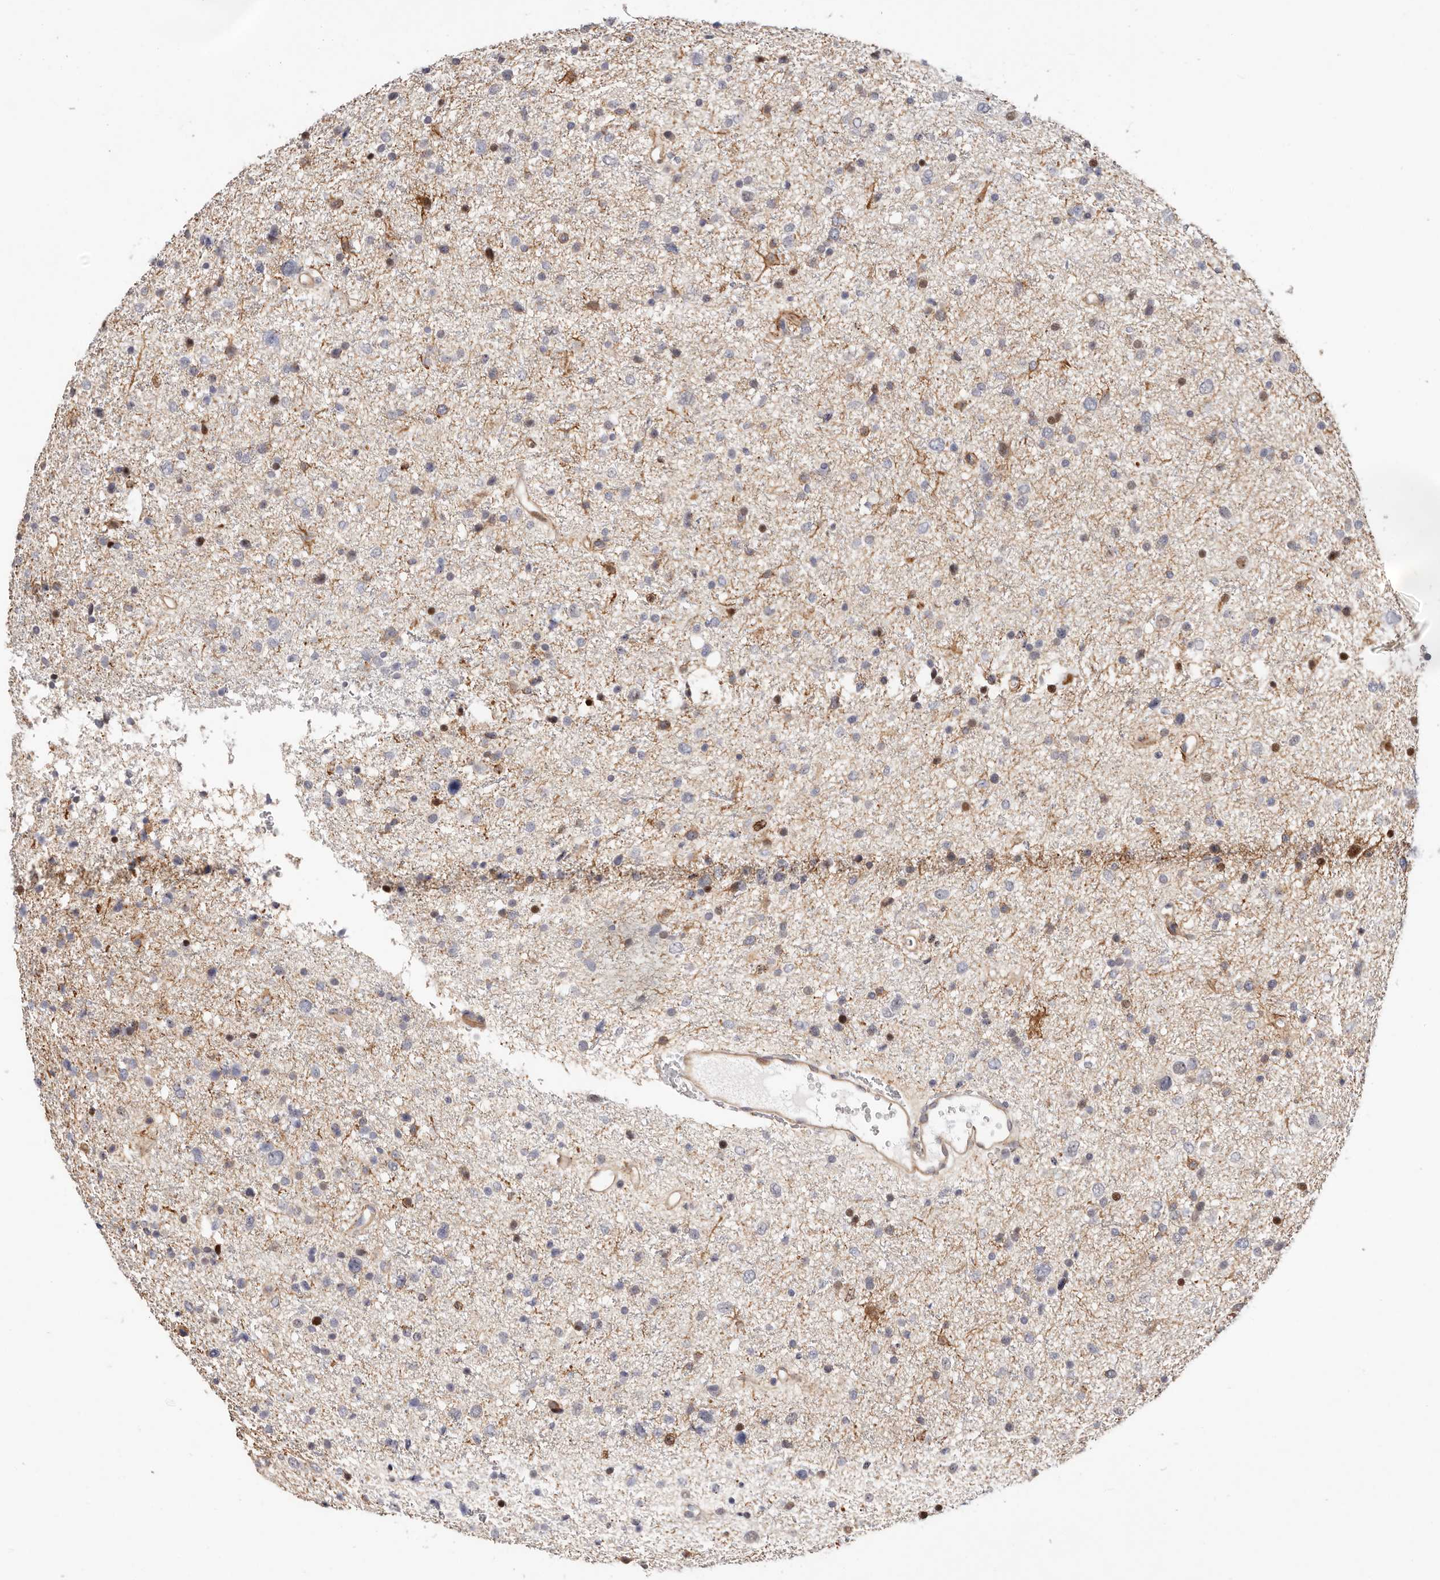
{"staining": {"intensity": "strong", "quantity": "<25%", "location": "nuclear"}, "tissue": "glioma", "cell_type": "Tumor cells", "image_type": "cancer", "snomed": [{"axis": "morphology", "description": "Glioma, malignant, Low grade"}, {"axis": "topography", "description": "Brain"}], "caption": "This photomicrograph reveals immunohistochemistry staining of human glioma, with medium strong nuclear expression in approximately <25% of tumor cells.", "gene": "EPHX3", "patient": {"sex": "female", "age": 37}}